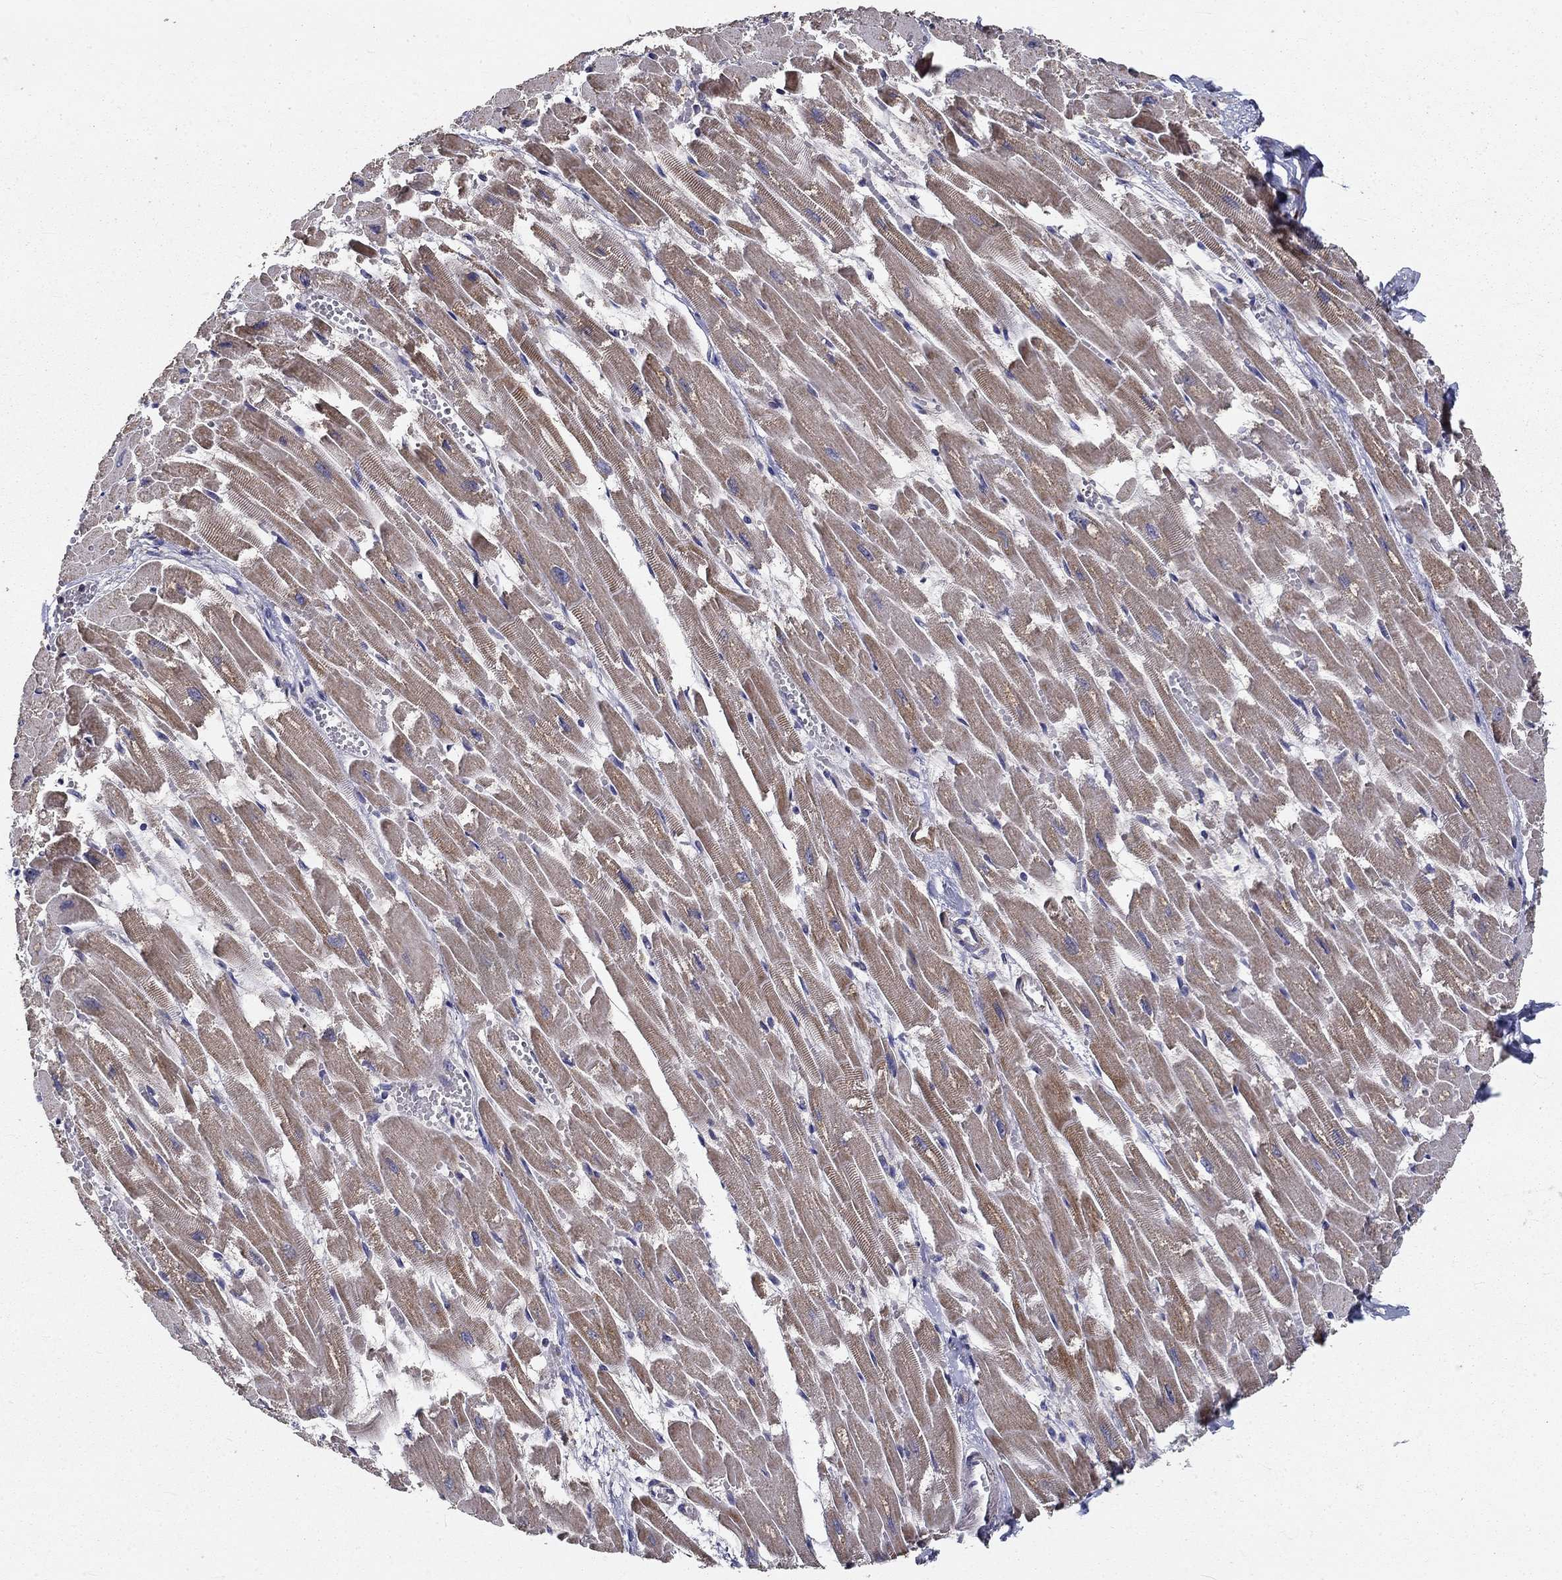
{"staining": {"intensity": "weak", "quantity": "25%-75%", "location": "cytoplasmic/membranous"}, "tissue": "heart muscle", "cell_type": "Cardiomyocytes", "image_type": "normal", "snomed": [{"axis": "morphology", "description": "Normal tissue, NOS"}, {"axis": "topography", "description": "Heart"}], "caption": "Heart muscle stained with a brown dye exhibits weak cytoplasmic/membranous positive staining in approximately 25%-75% of cardiomyocytes.", "gene": "ALDH4A1", "patient": {"sex": "female", "age": 52}}